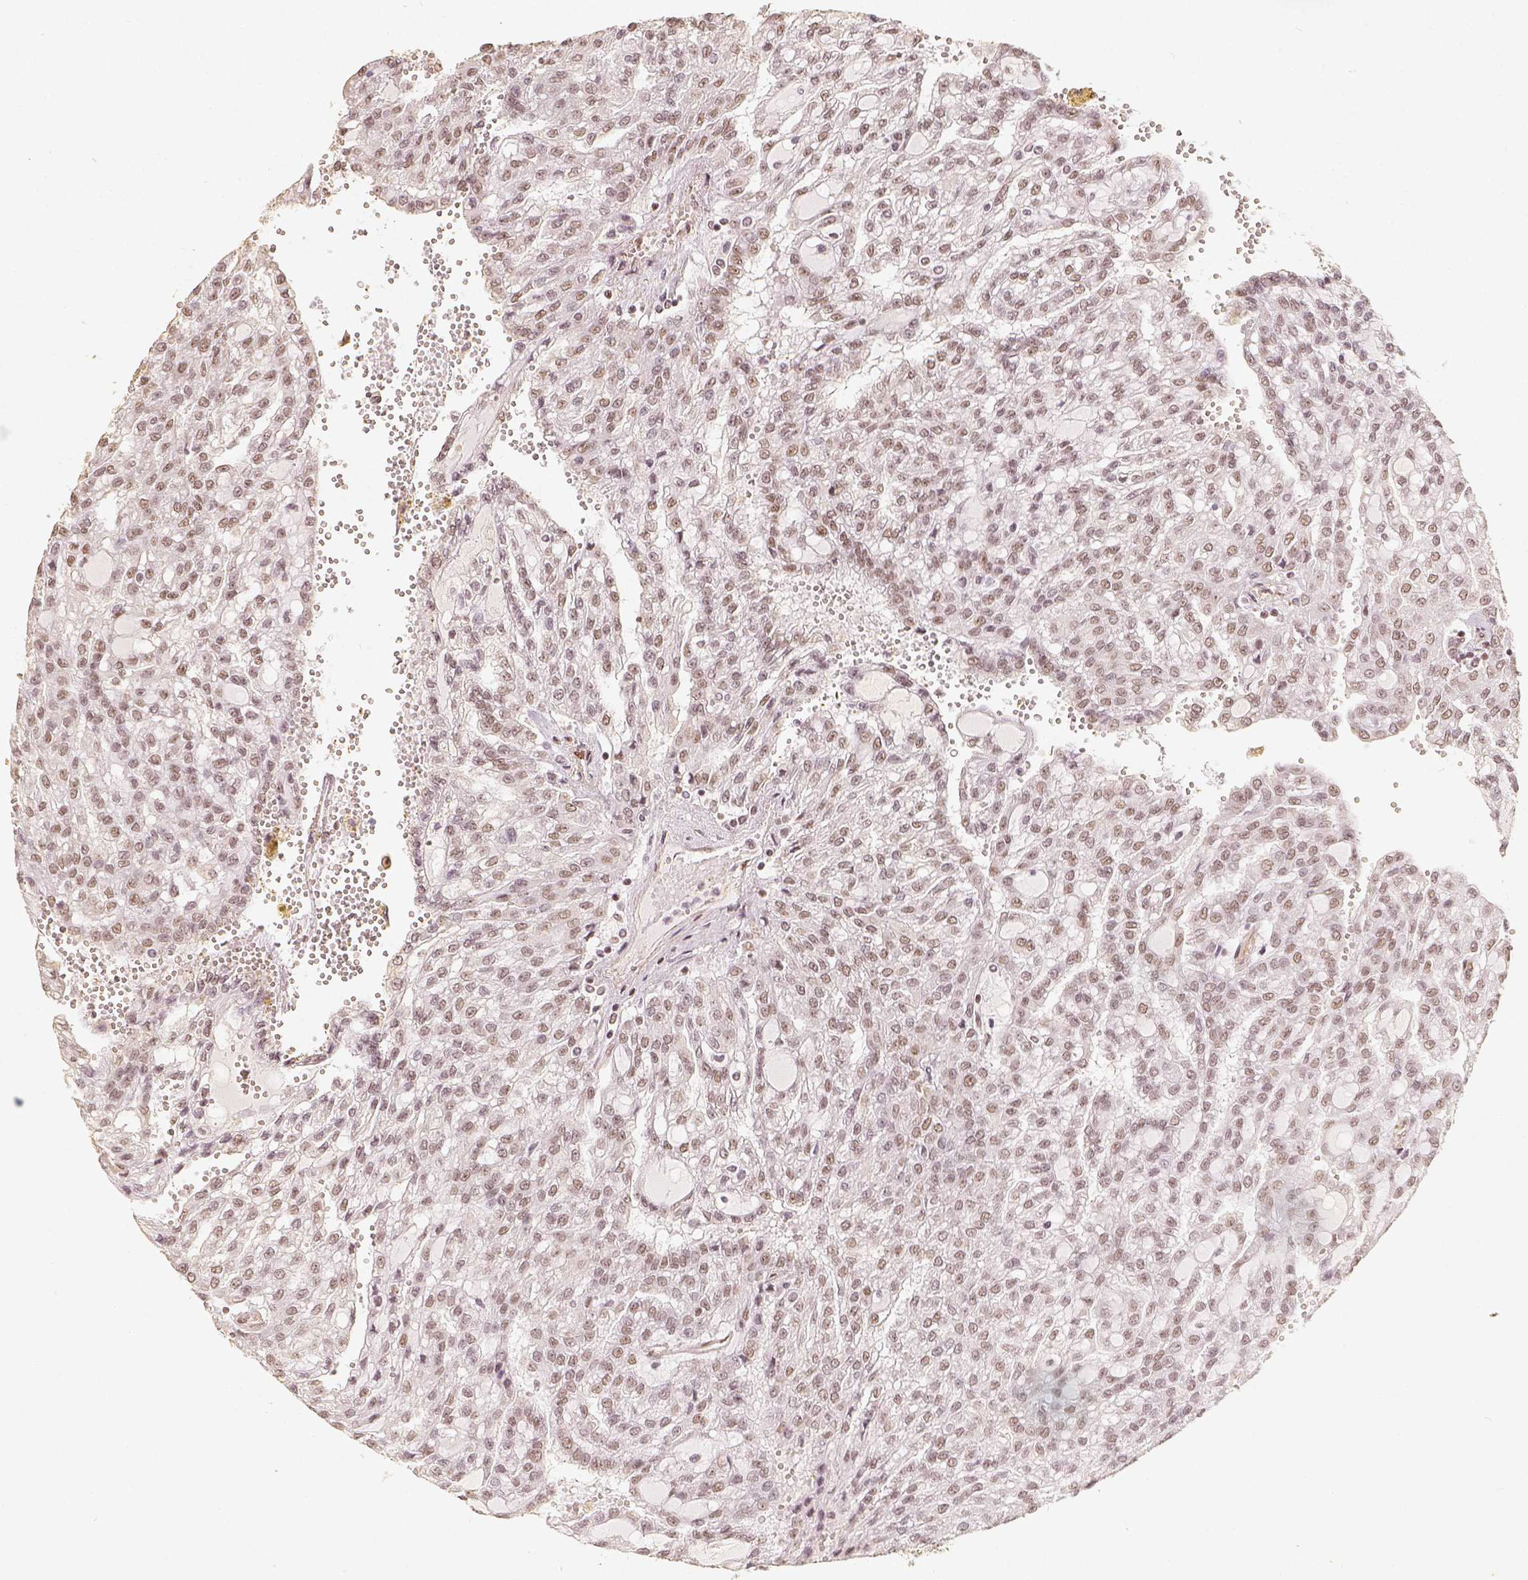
{"staining": {"intensity": "weak", "quantity": ">75%", "location": "nuclear"}, "tissue": "renal cancer", "cell_type": "Tumor cells", "image_type": "cancer", "snomed": [{"axis": "morphology", "description": "Adenocarcinoma, NOS"}, {"axis": "topography", "description": "Kidney"}], "caption": "Brown immunohistochemical staining in human adenocarcinoma (renal) reveals weak nuclear staining in approximately >75% of tumor cells.", "gene": "HDAC1", "patient": {"sex": "male", "age": 63}}